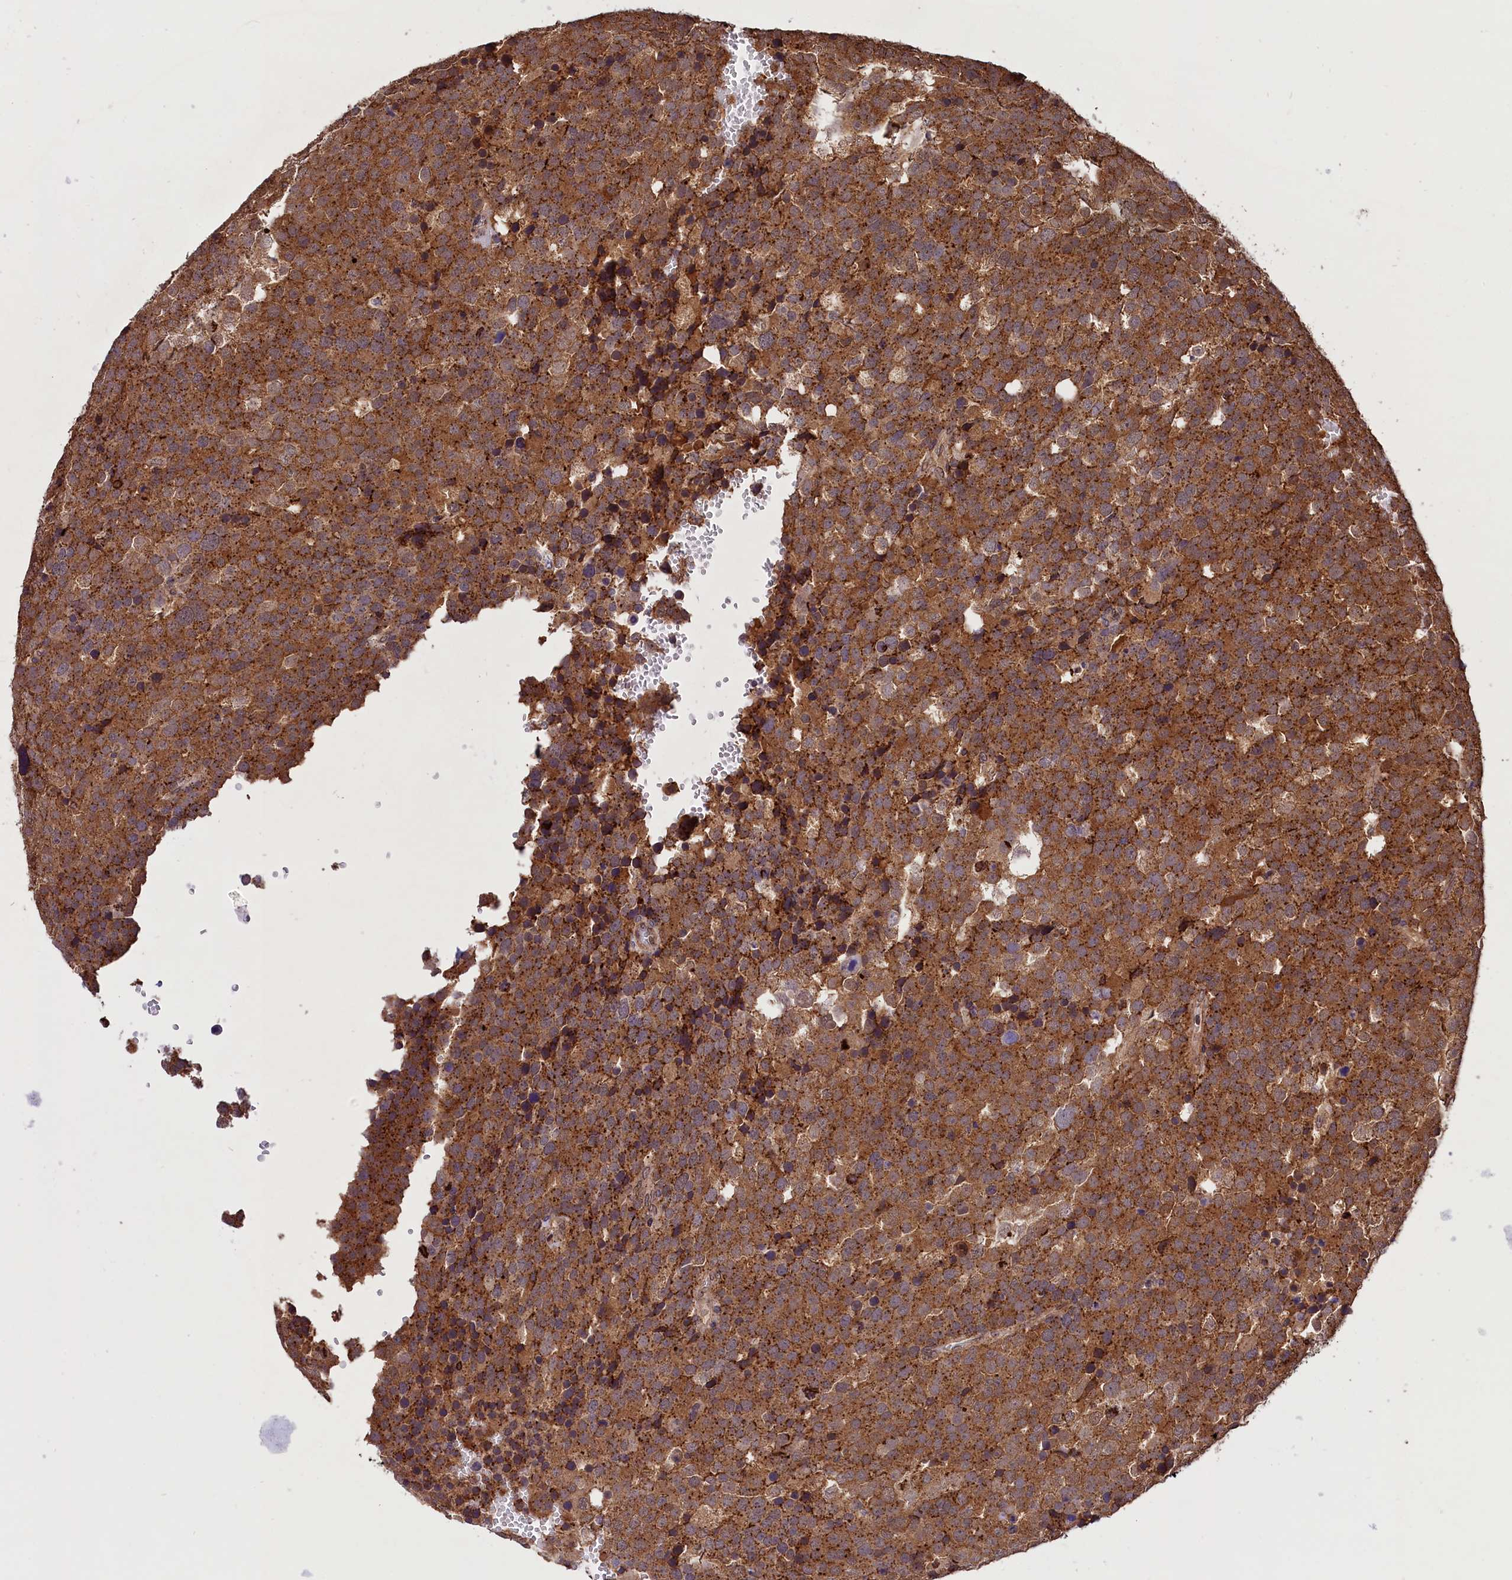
{"staining": {"intensity": "strong", "quantity": ">75%", "location": "cytoplasmic/membranous"}, "tissue": "testis cancer", "cell_type": "Tumor cells", "image_type": "cancer", "snomed": [{"axis": "morphology", "description": "Seminoma, NOS"}, {"axis": "topography", "description": "Testis"}], "caption": "Immunohistochemistry (IHC) of human testis cancer (seminoma) exhibits high levels of strong cytoplasmic/membranous staining in approximately >75% of tumor cells. (Brightfield microscopy of DAB IHC at high magnification).", "gene": "IST1", "patient": {"sex": "male", "age": 71}}